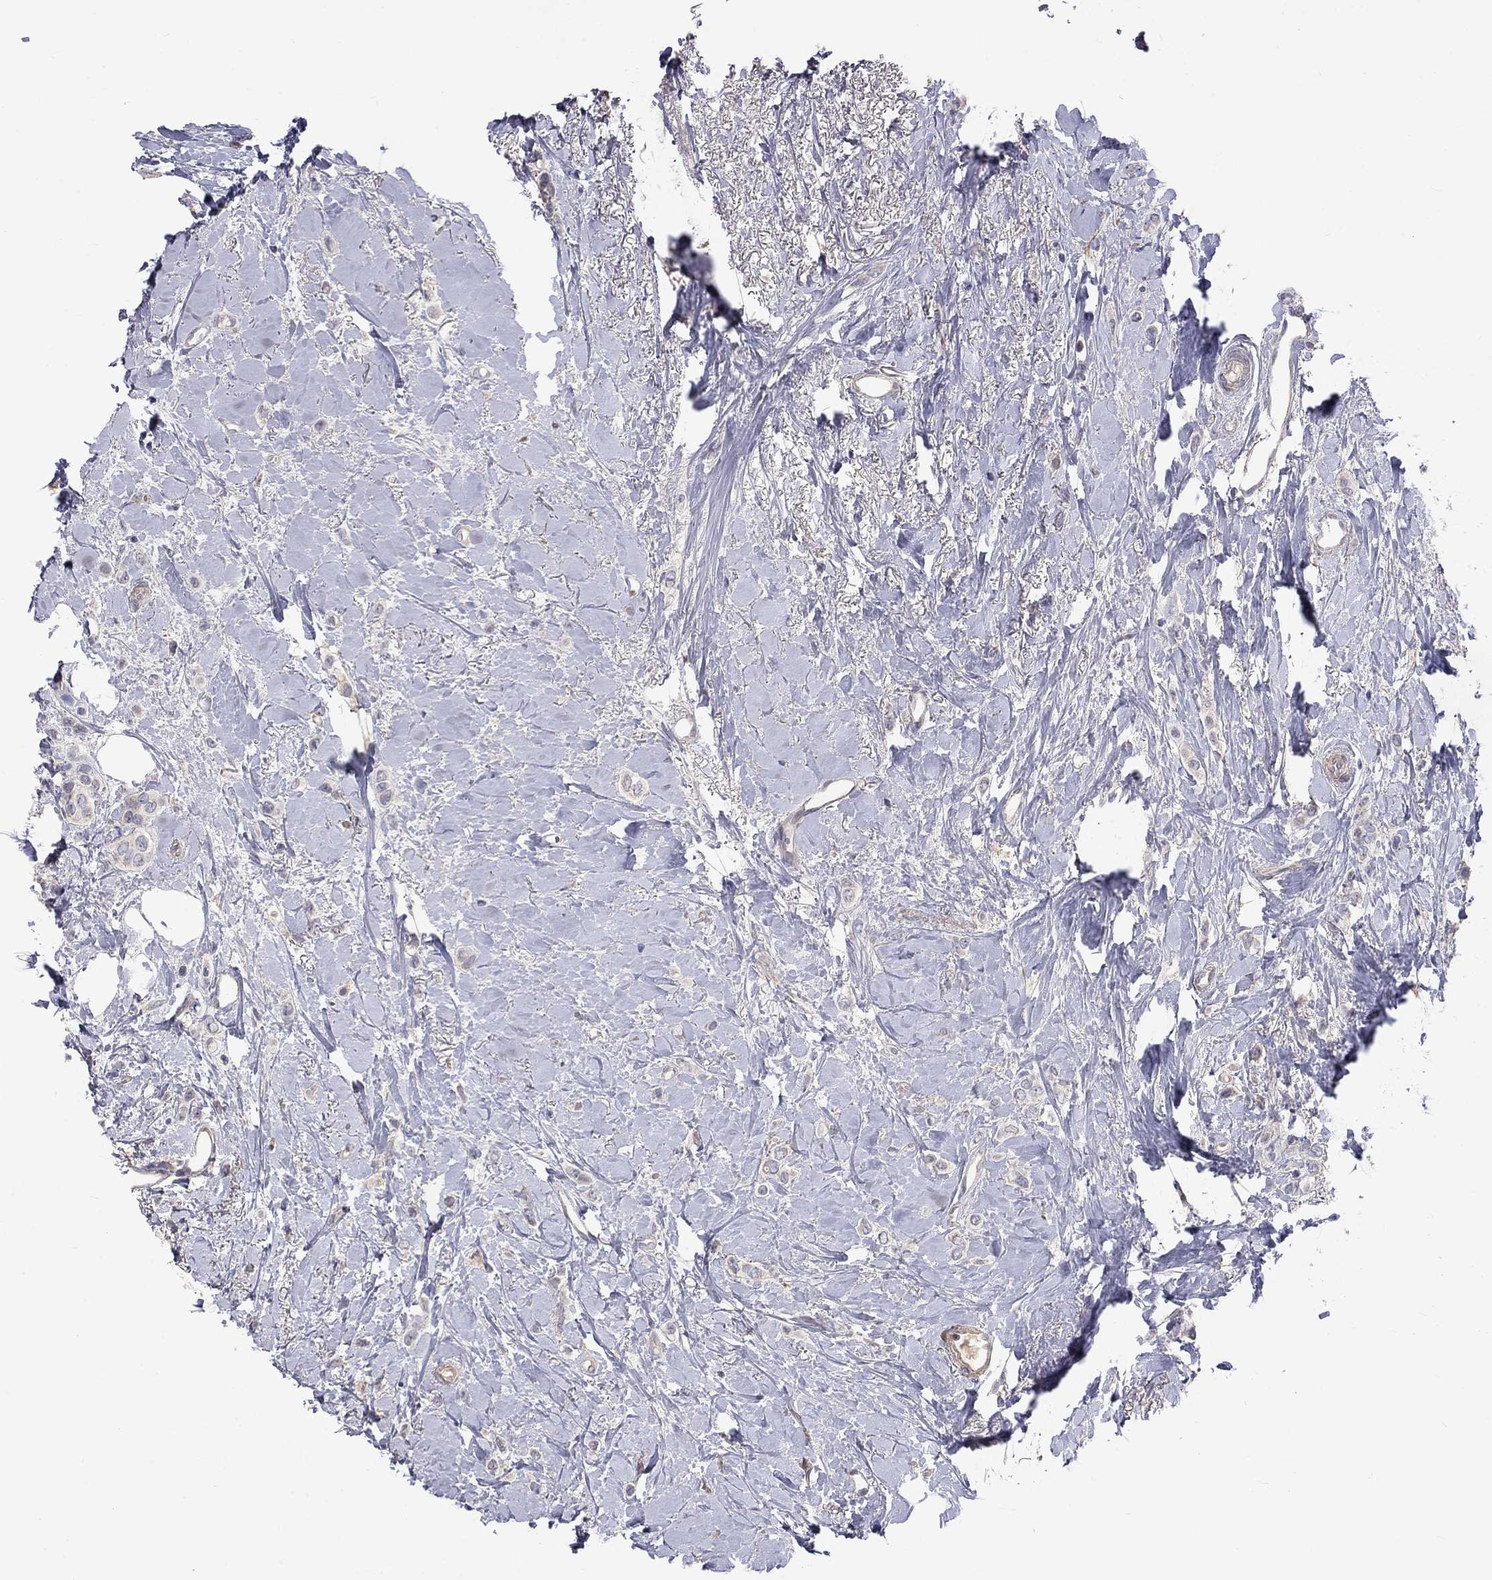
{"staining": {"intensity": "negative", "quantity": "none", "location": "none"}, "tissue": "breast cancer", "cell_type": "Tumor cells", "image_type": "cancer", "snomed": [{"axis": "morphology", "description": "Lobular carcinoma"}, {"axis": "topography", "description": "Breast"}], "caption": "Immunohistochemical staining of human lobular carcinoma (breast) shows no significant expression in tumor cells.", "gene": "SLC39A14", "patient": {"sex": "female", "age": 66}}